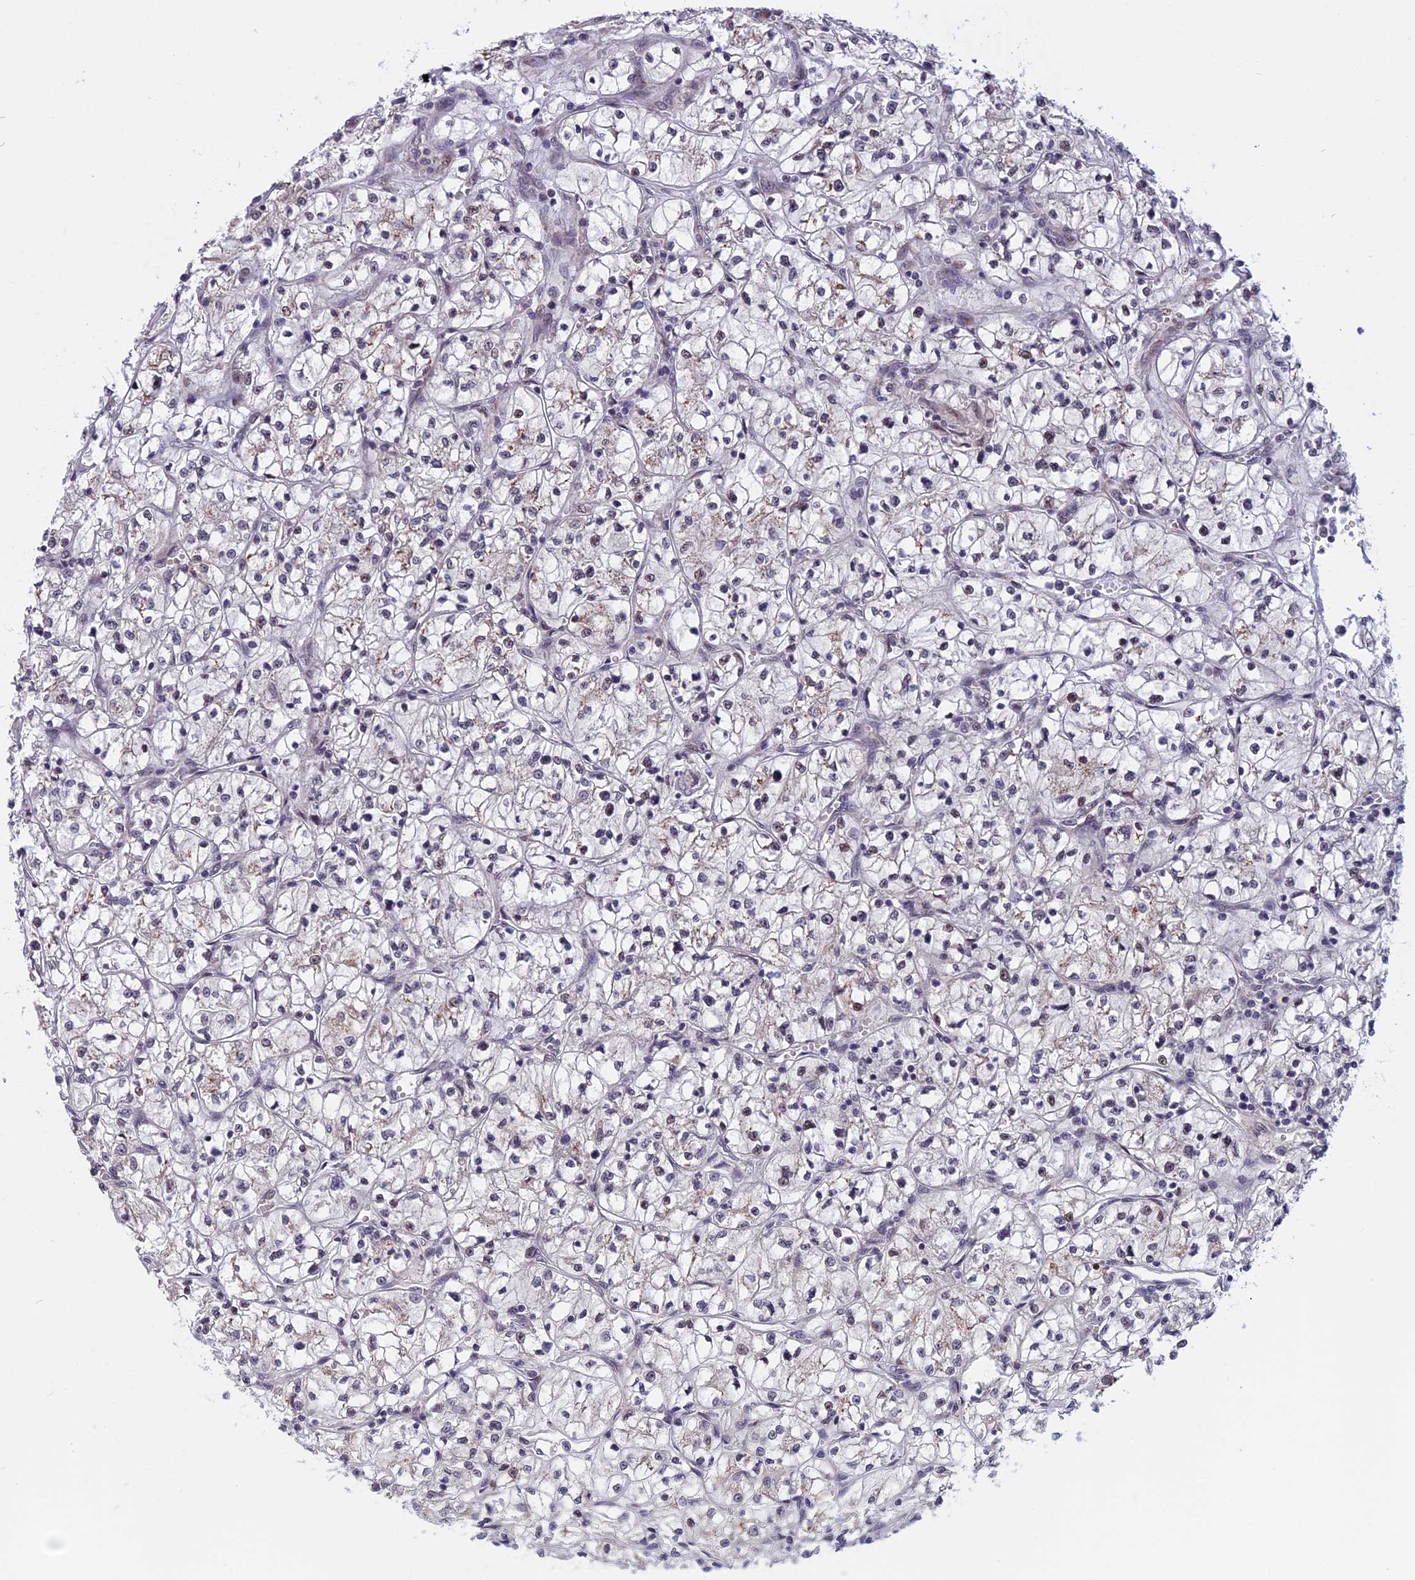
{"staining": {"intensity": "negative", "quantity": "none", "location": "none"}, "tissue": "renal cancer", "cell_type": "Tumor cells", "image_type": "cancer", "snomed": [{"axis": "morphology", "description": "Adenocarcinoma, NOS"}, {"axis": "topography", "description": "Kidney"}], "caption": "Histopathology image shows no protein staining in tumor cells of renal cancer tissue.", "gene": "CCDC113", "patient": {"sex": "female", "age": 64}}